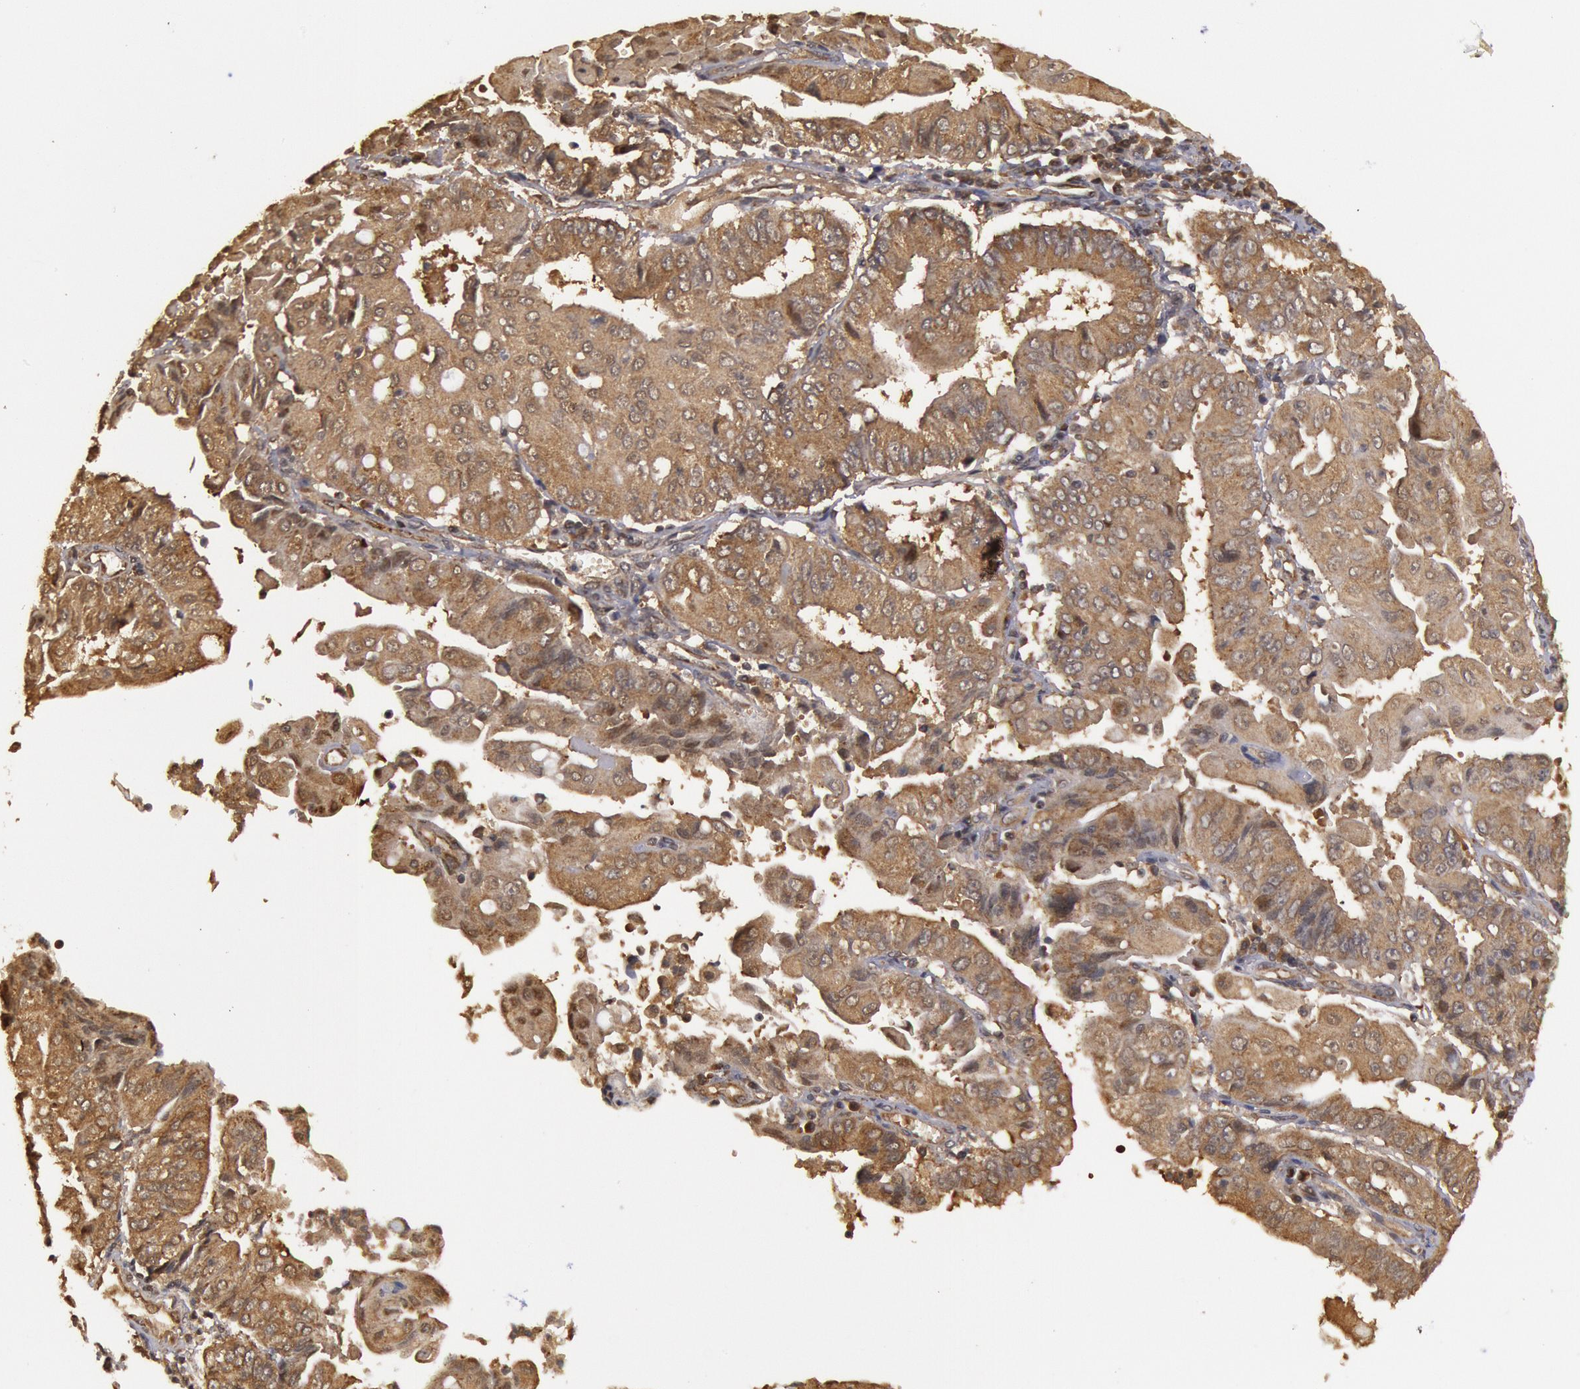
{"staining": {"intensity": "strong", "quantity": ">75%", "location": "cytoplasmic/membranous"}, "tissue": "endometrial cancer", "cell_type": "Tumor cells", "image_type": "cancer", "snomed": [{"axis": "morphology", "description": "Adenocarcinoma, NOS"}, {"axis": "topography", "description": "Endometrium"}], "caption": "IHC of endometrial cancer (adenocarcinoma) exhibits high levels of strong cytoplasmic/membranous positivity in approximately >75% of tumor cells.", "gene": "USP14", "patient": {"sex": "female", "age": 75}}